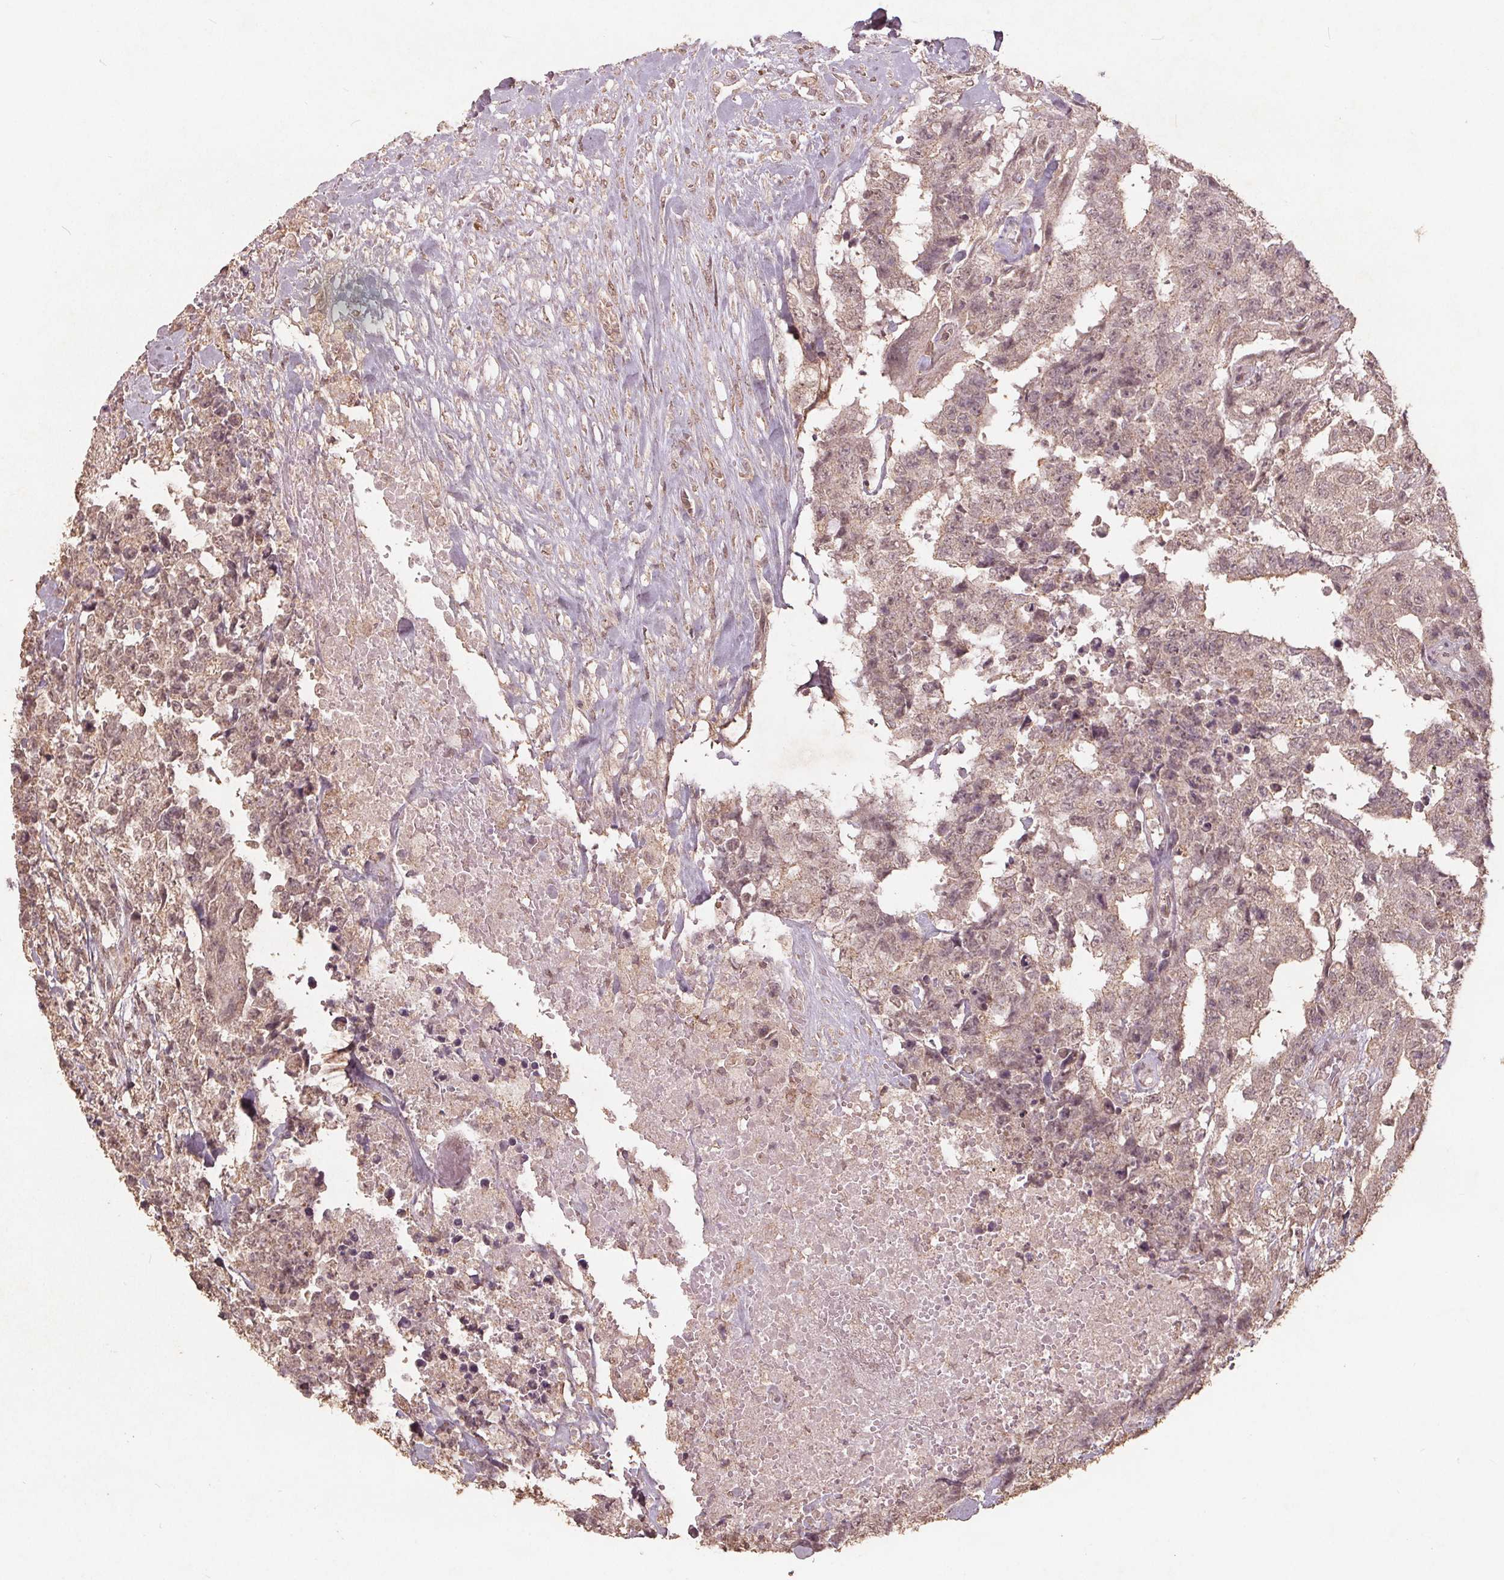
{"staining": {"intensity": "weak", "quantity": "25%-75%", "location": "cytoplasmic/membranous,nuclear"}, "tissue": "testis cancer", "cell_type": "Tumor cells", "image_type": "cancer", "snomed": [{"axis": "morphology", "description": "Carcinoma, Embryonal, NOS"}, {"axis": "topography", "description": "Testis"}], "caption": "This photomicrograph shows testis cancer stained with IHC to label a protein in brown. The cytoplasmic/membranous and nuclear of tumor cells show weak positivity for the protein. Nuclei are counter-stained blue.", "gene": "DSG3", "patient": {"sex": "male", "age": 24}}